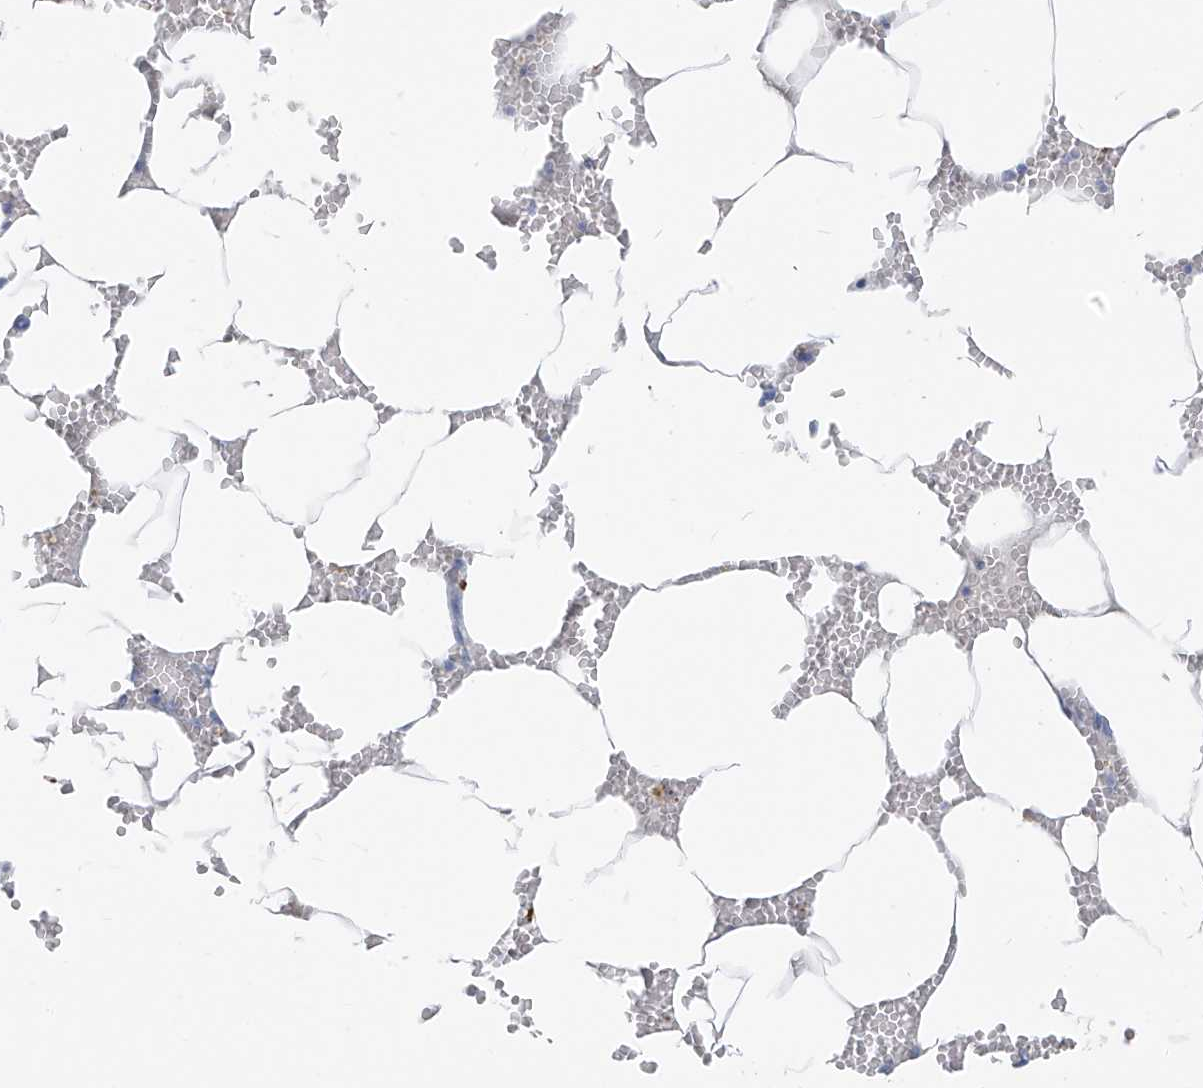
{"staining": {"intensity": "negative", "quantity": "none", "location": "none"}, "tissue": "bone marrow", "cell_type": "Hematopoietic cells", "image_type": "normal", "snomed": [{"axis": "morphology", "description": "Normal tissue, NOS"}, {"axis": "topography", "description": "Bone marrow"}], "caption": "This is an immunohistochemistry image of unremarkable human bone marrow. There is no positivity in hematopoietic cells.", "gene": "CX3CR1", "patient": {"sex": "male", "age": 70}}